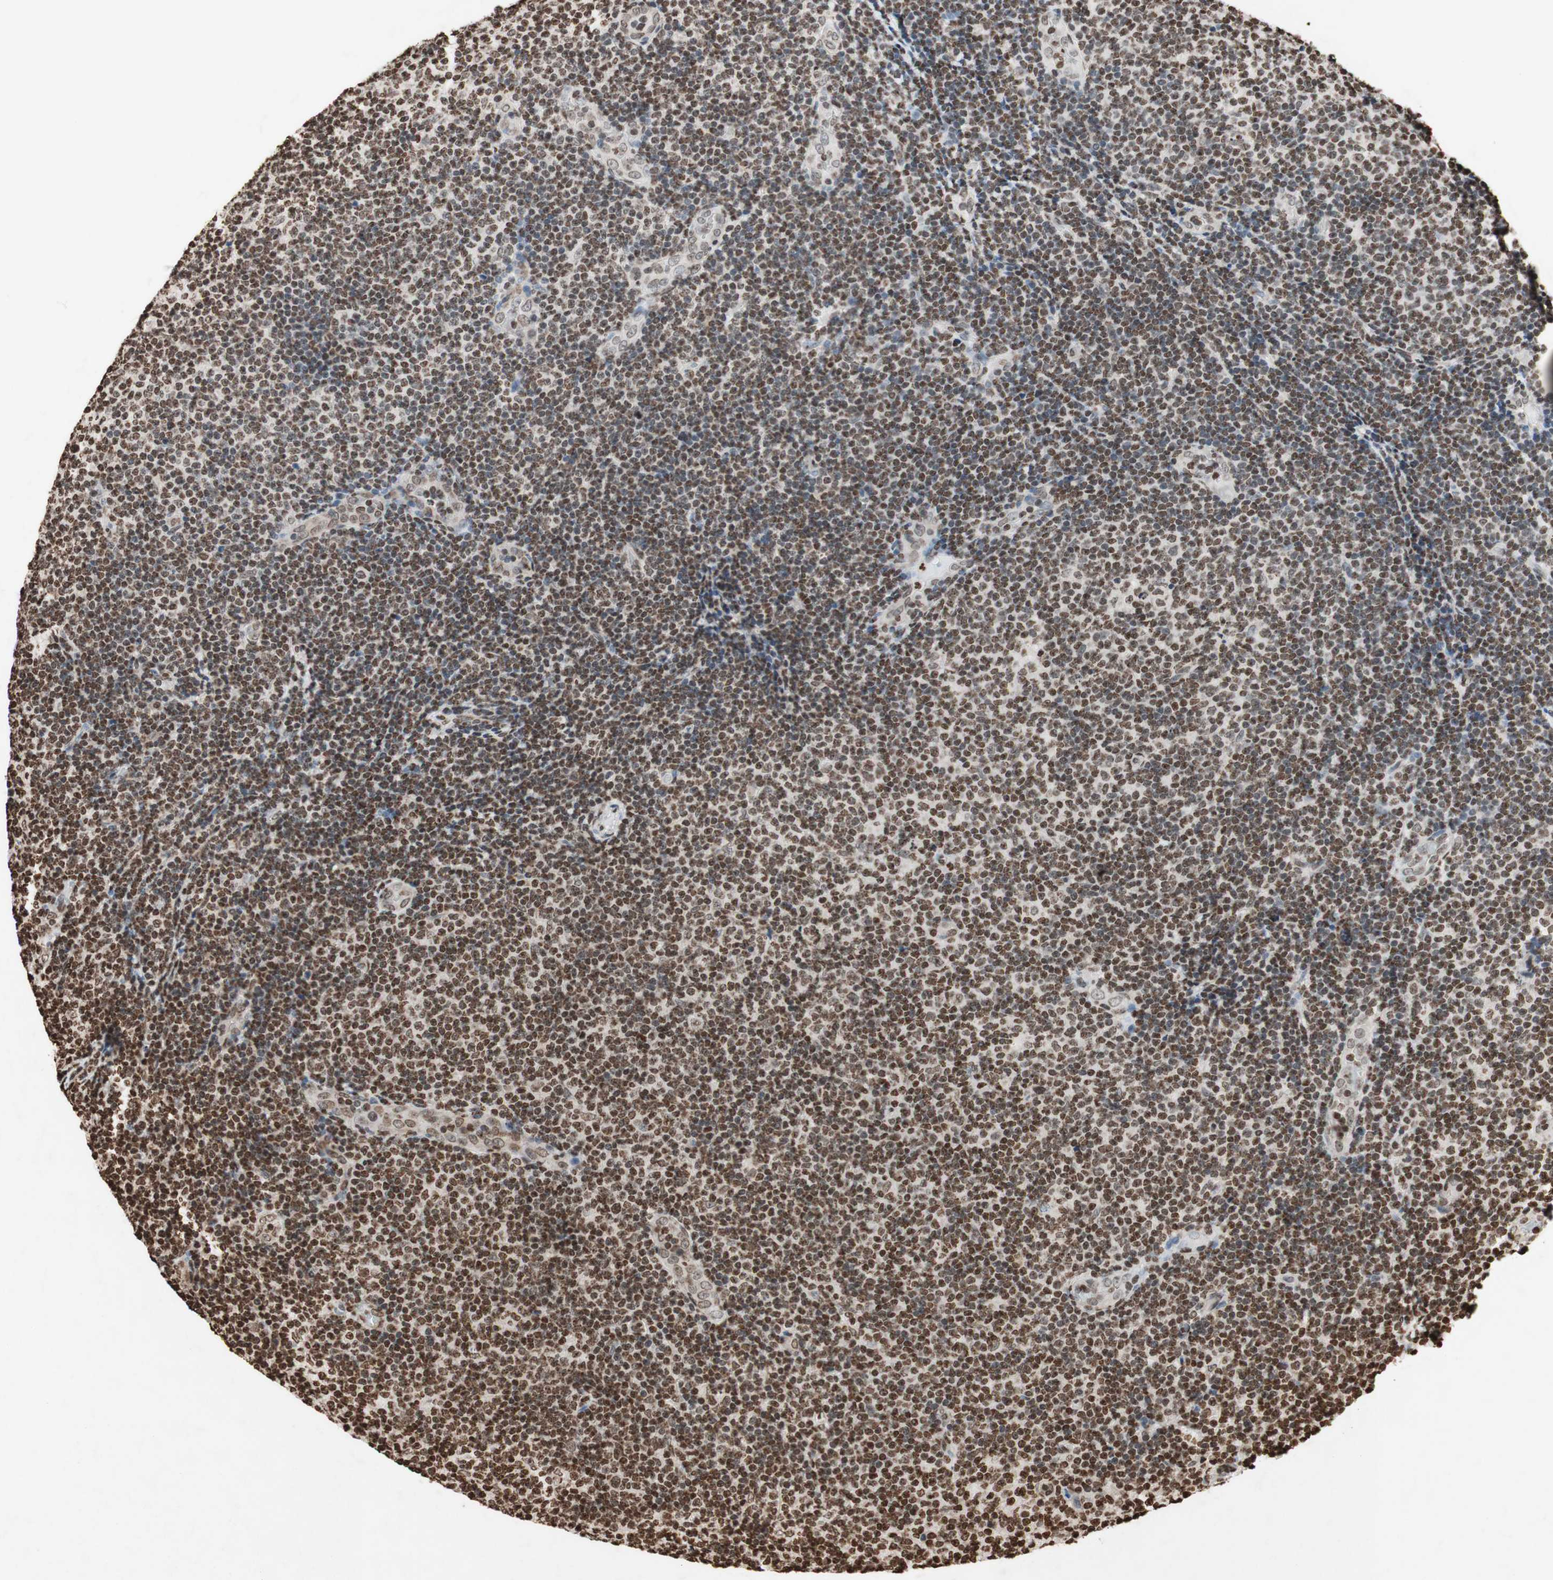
{"staining": {"intensity": "moderate", "quantity": ">75%", "location": "nuclear"}, "tissue": "lymphoma", "cell_type": "Tumor cells", "image_type": "cancer", "snomed": [{"axis": "morphology", "description": "Malignant lymphoma, non-Hodgkin's type, Low grade"}, {"axis": "topography", "description": "Lymph node"}], "caption": "IHC micrograph of lymphoma stained for a protein (brown), which displays medium levels of moderate nuclear positivity in about >75% of tumor cells.", "gene": "NCOA3", "patient": {"sex": "male", "age": 83}}